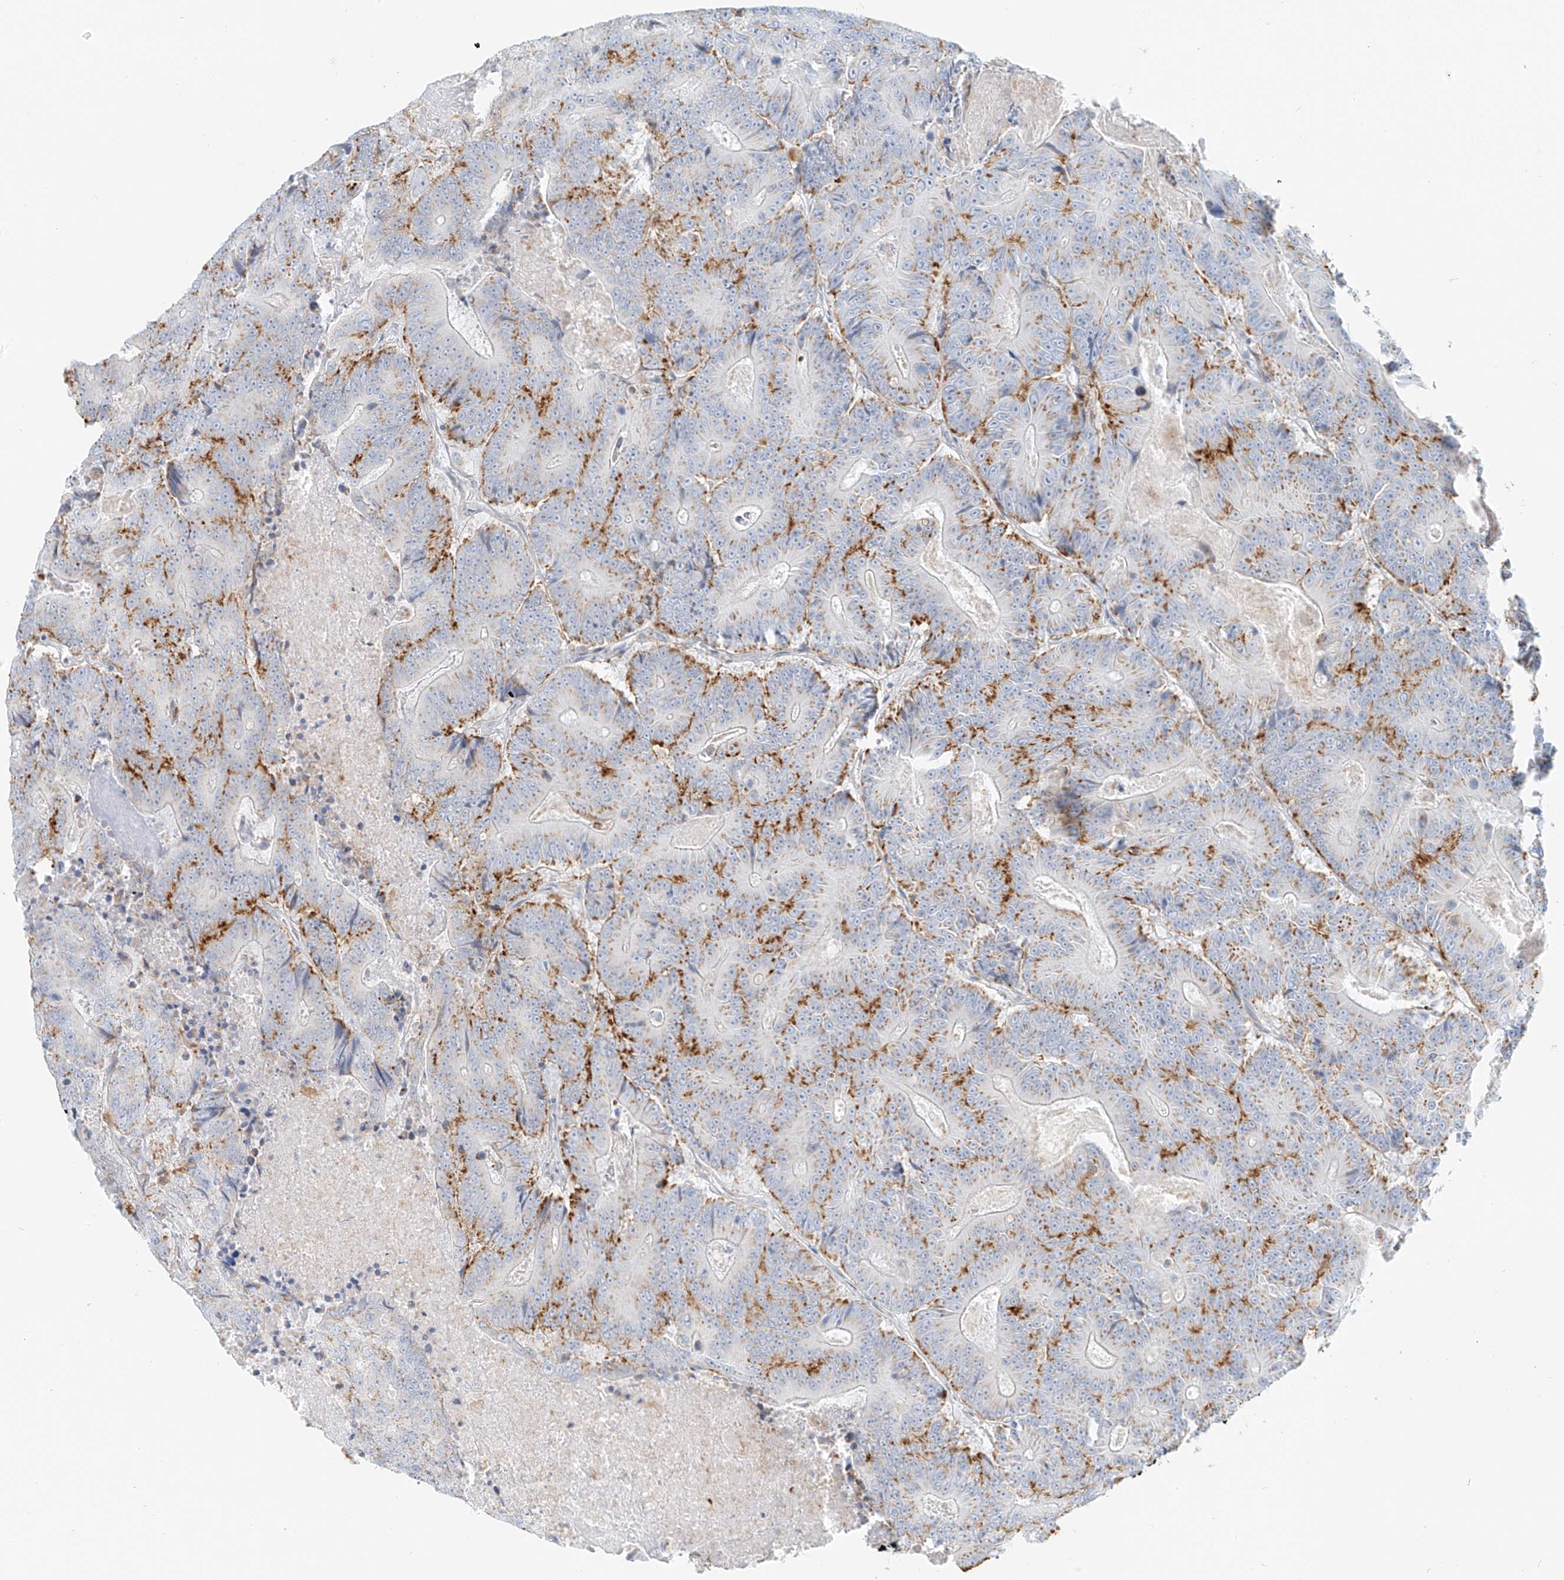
{"staining": {"intensity": "moderate", "quantity": "25%-75%", "location": "cytoplasmic/membranous"}, "tissue": "colorectal cancer", "cell_type": "Tumor cells", "image_type": "cancer", "snomed": [{"axis": "morphology", "description": "Adenocarcinoma, NOS"}, {"axis": "topography", "description": "Colon"}], "caption": "IHC histopathology image of neoplastic tissue: human colorectal adenocarcinoma stained using immunohistochemistry displays medium levels of moderate protein expression localized specifically in the cytoplasmic/membranous of tumor cells, appearing as a cytoplasmic/membranous brown color.", "gene": "SLC35F6", "patient": {"sex": "male", "age": 83}}